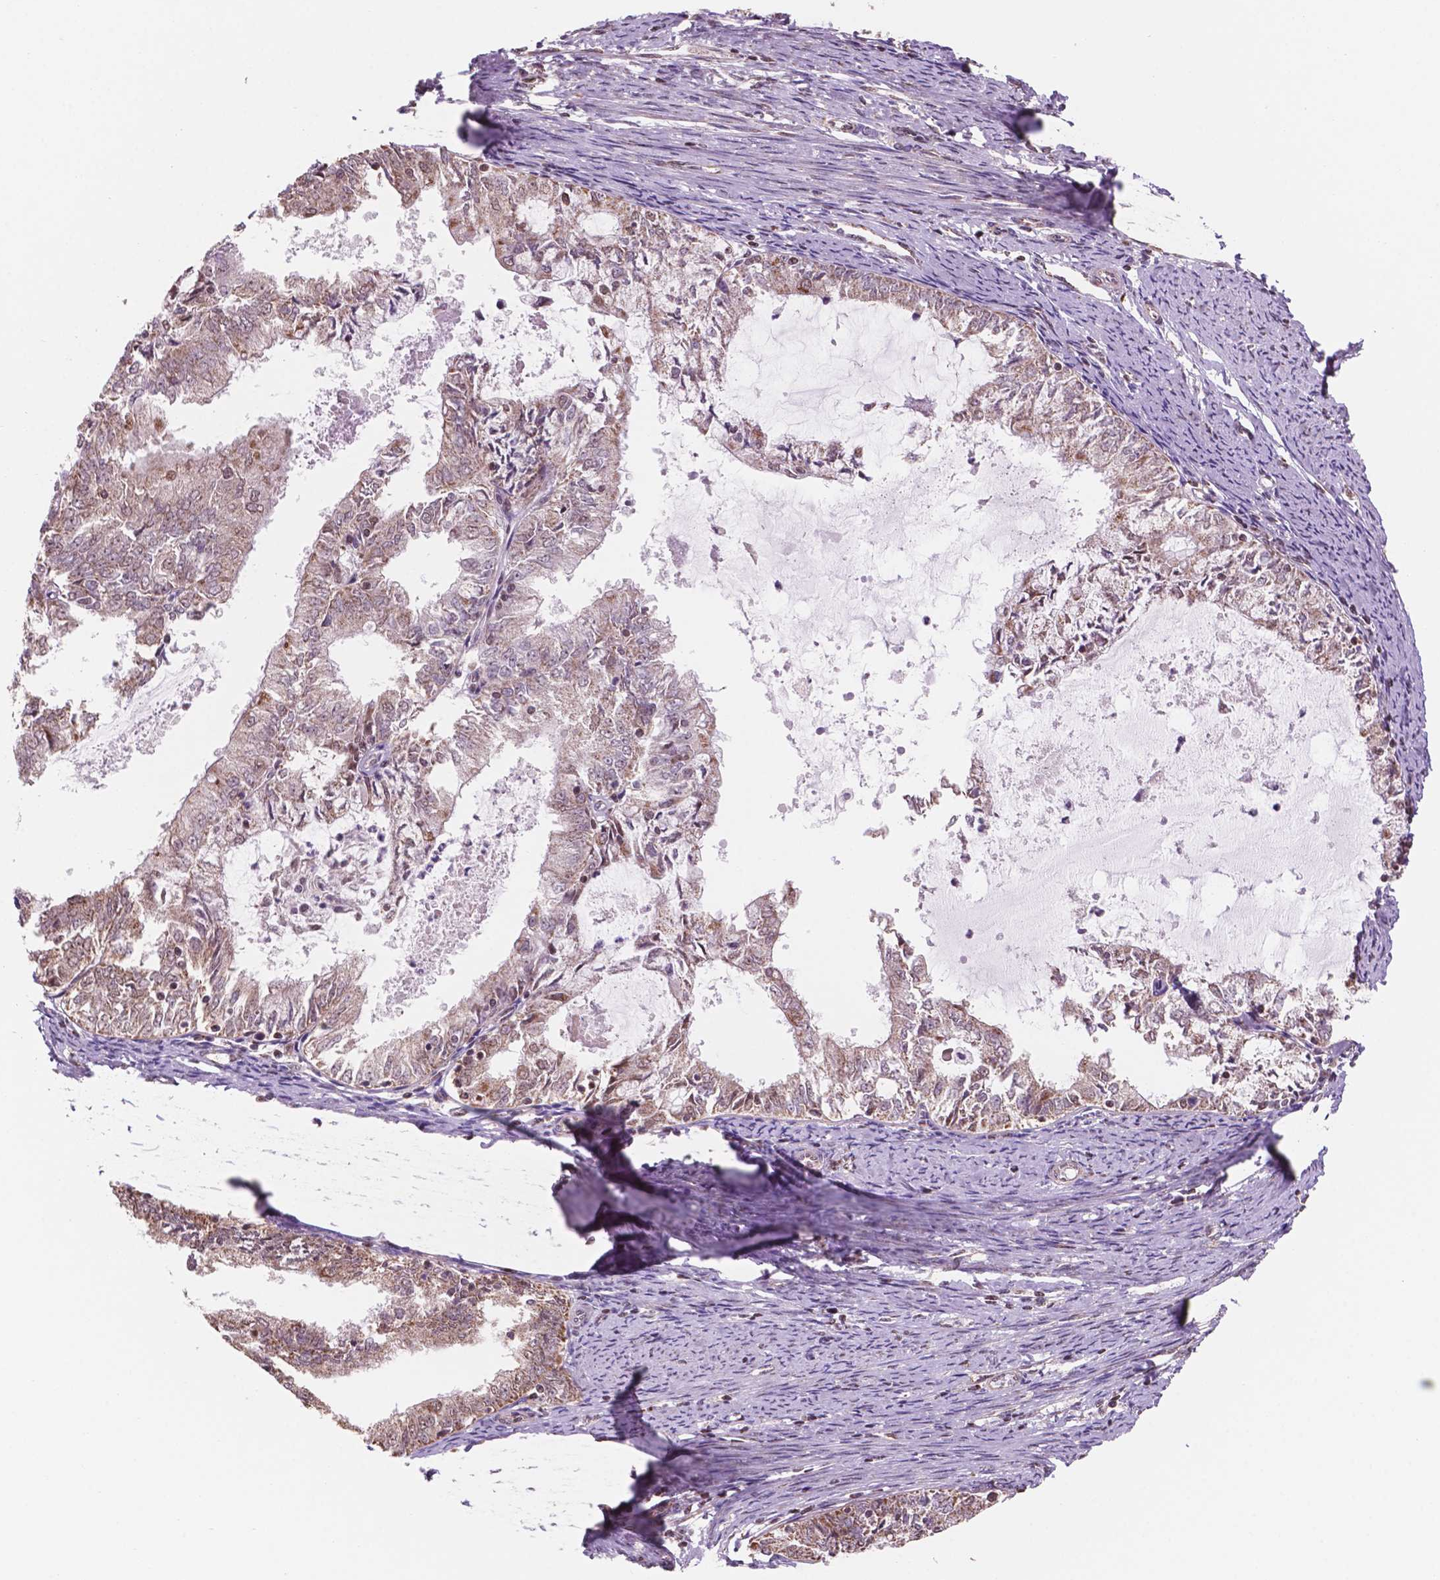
{"staining": {"intensity": "weak", "quantity": ">75%", "location": "cytoplasmic/membranous"}, "tissue": "endometrial cancer", "cell_type": "Tumor cells", "image_type": "cancer", "snomed": [{"axis": "morphology", "description": "Adenocarcinoma, NOS"}, {"axis": "topography", "description": "Endometrium"}], "caption": "Immunohistochemistry of human adenocarcinoma (endometrial) displays low levels of weak cytoplasmic/membranous positivity in approximately >75% of tumor cells.", "gene": "NDUFA10", "patient": {"sex": "female", "age": 57}}